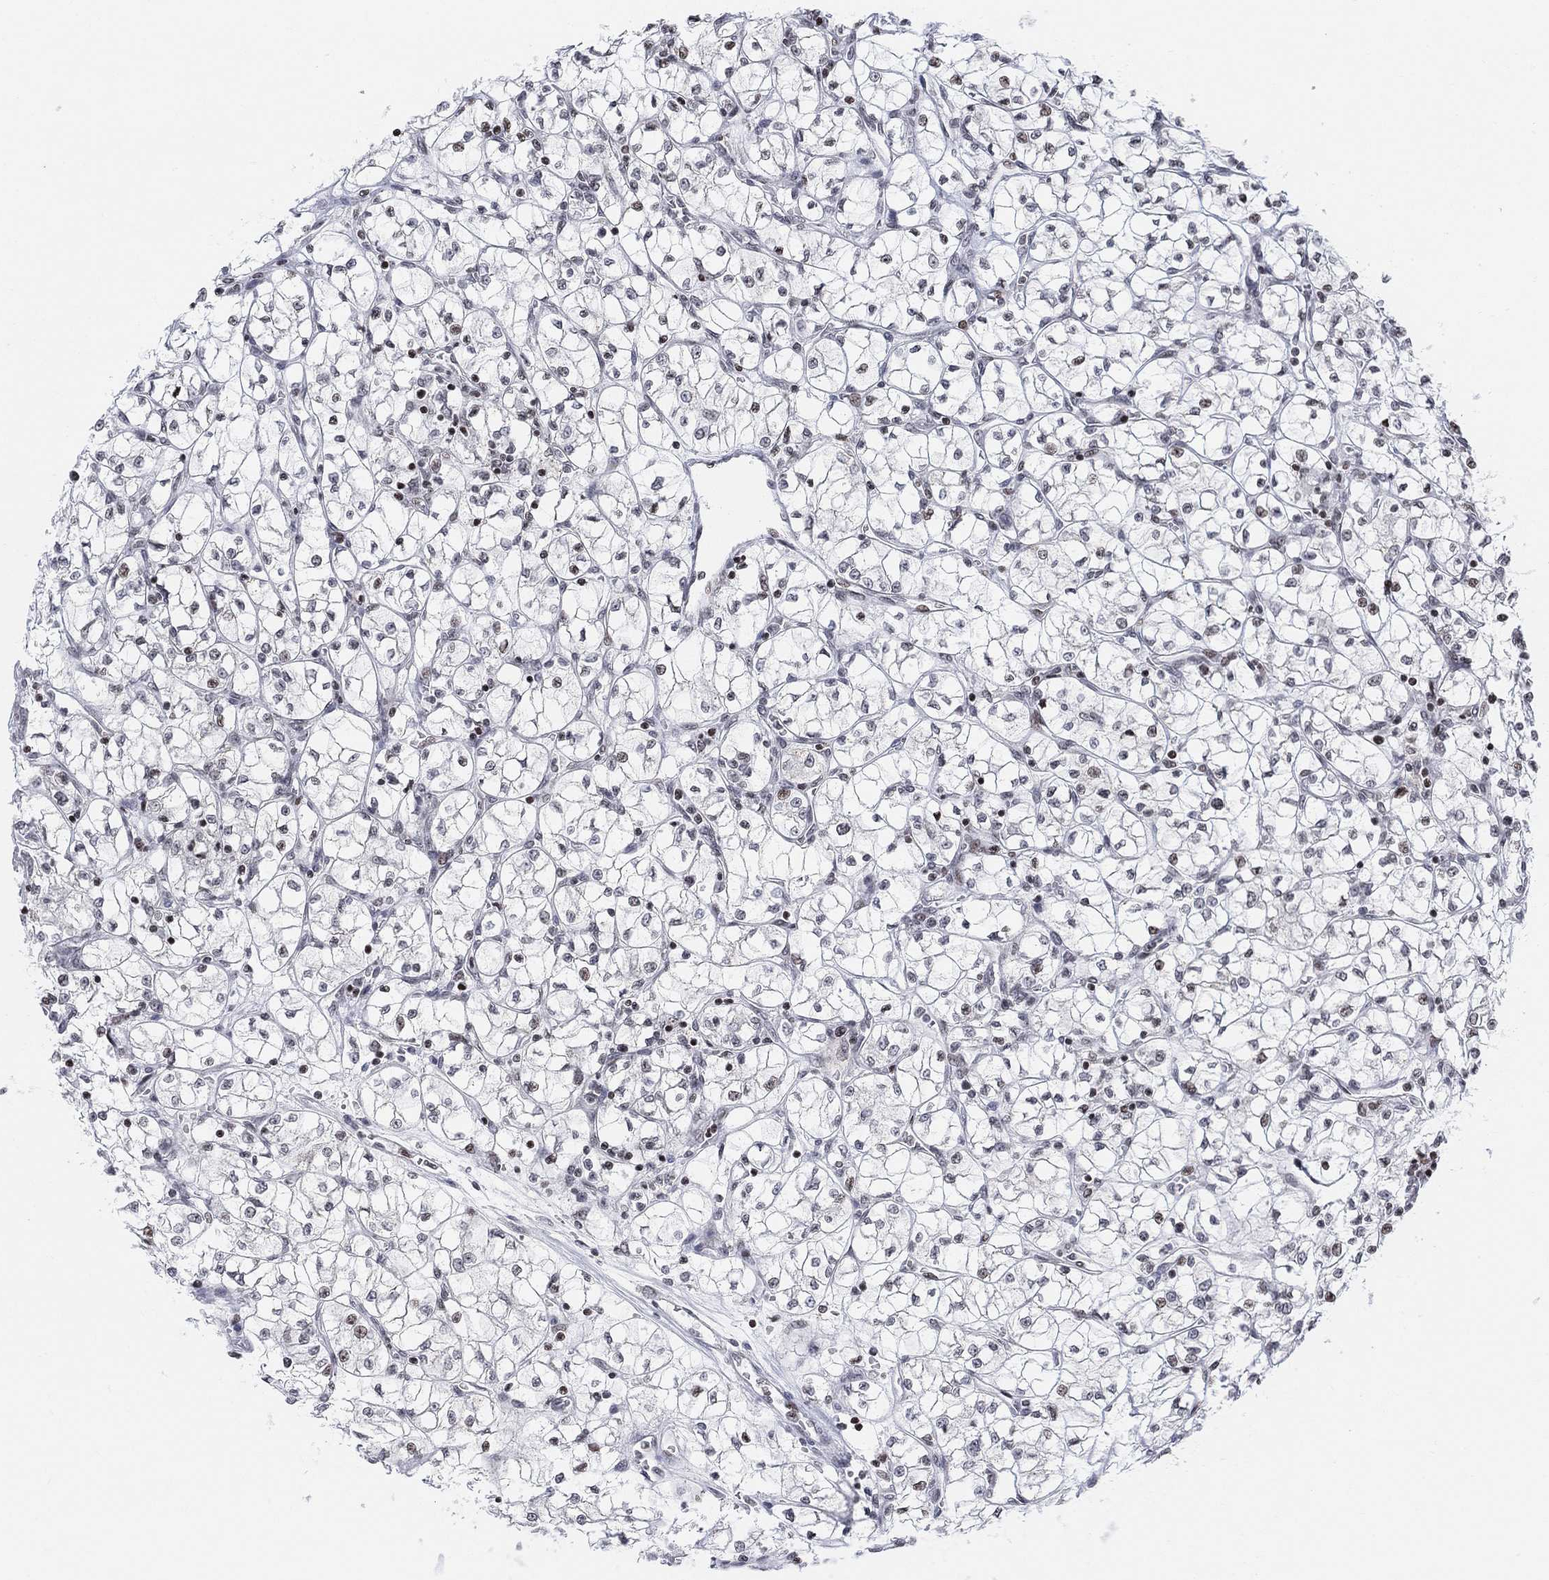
{"staining": {"intensity": "moderate", "quantity": "<25%", "location": "nuclear"}, "tissue": "renal cancer", "cell_type": "Tumor cells", "image_type": "cancer", "snomed": [{"axis": "morphology", "description": "Adenocarcinoma, NOS"}, {"axis": "topography", "description": "Kidney"}], "caption": "A histopathology image showing moderate nuclear positivity in approximately <25% of tumor cells in adenocarcinoma (renal), as visualized by brown immunohistochemical staining.", "gene": "ABHD14A", "patient": {"sex": "female", "age": 64}}